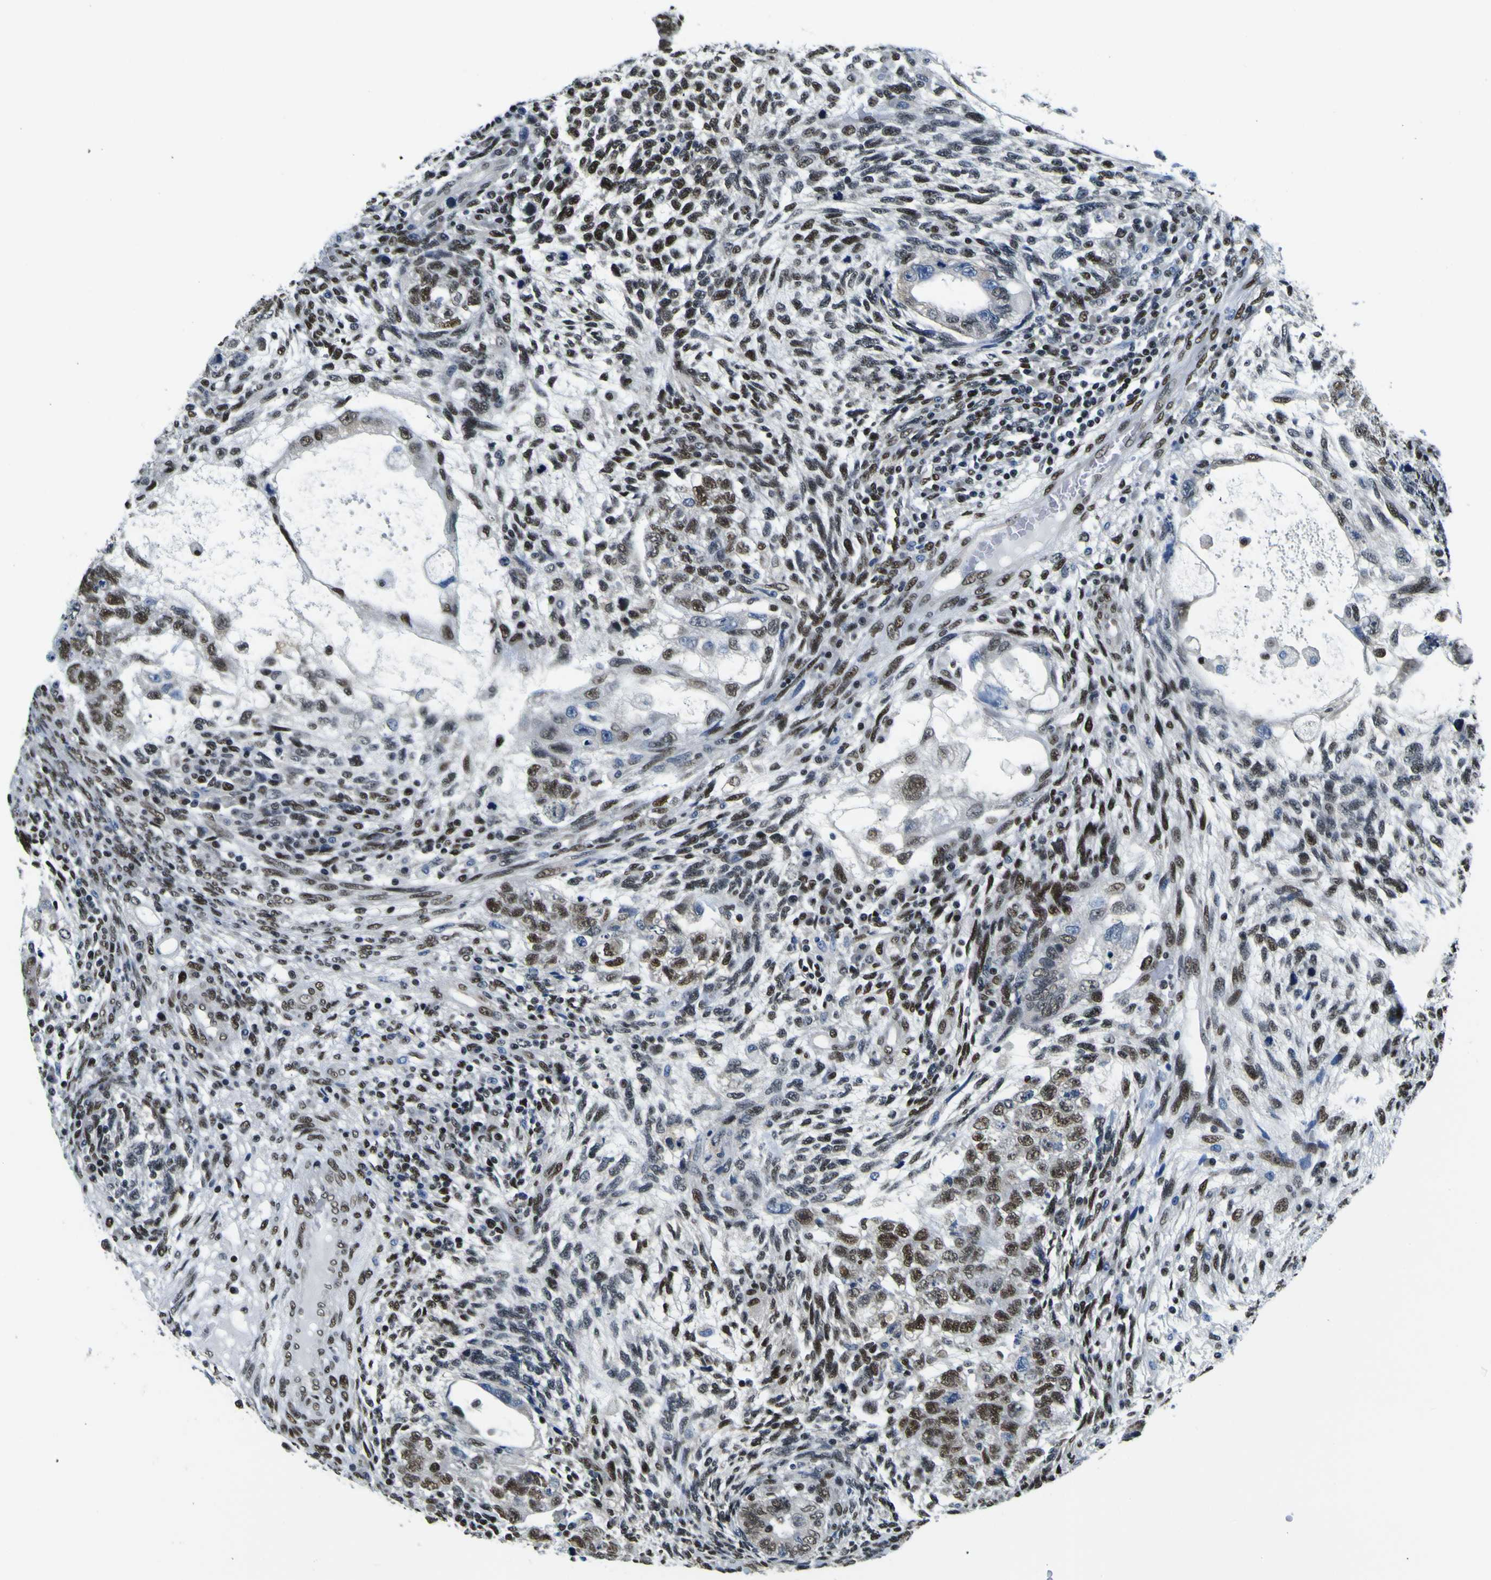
{"staining": {"intensity": "strong", "quantity": ">75%", "location": "nuclear"}, "tissue": "testis cancer", "cell_type": "Tumor cells", "image_type": "cancer", "snomed": [{"axis": "morphology", "description": "Normal tissue, NOS"}, {"axis": "morphology", "description": "Carcinoma, Embryonal, NOS"}, {"axis": "topography", "description": "Testis"}], "caption": "Brown immunohistochemical staining in embryonal carcinoma (testis) demonstrates strong nuclear positivity in about >75% of tumor cells.", "gene": "SP1", "patient": {"sex": "male", "age": 36}}